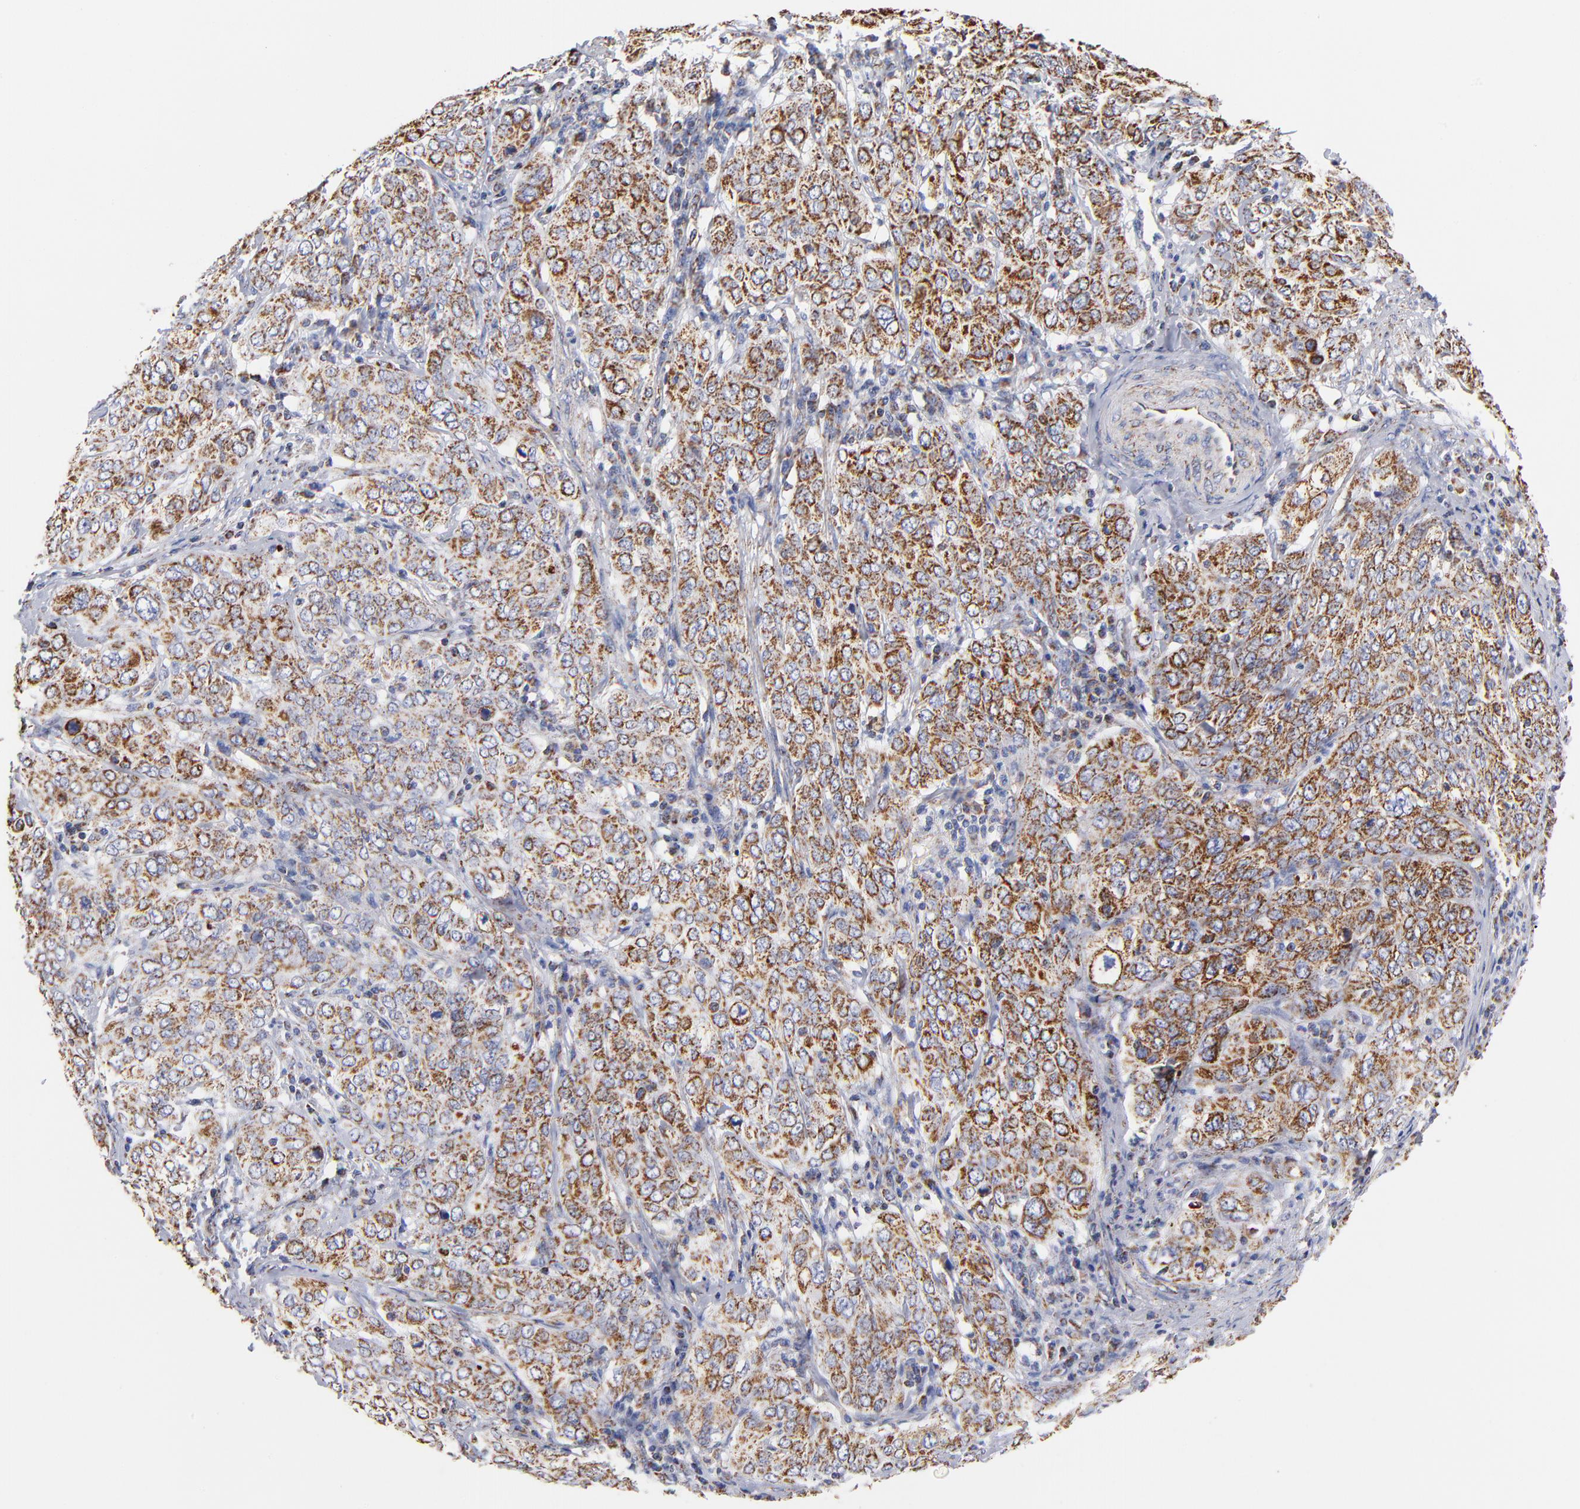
{"staining": {"intensity": "strong", "quantity": ">75%", "location": "cytoplasmic/membranous"}, "tissue": "cervical cancer", "cell_type": "Tumor cells", "image_type": "cancer", "snomed": [{"axis": "morphology", "description": "Squamous cell carcinoma, NOS"}, {"axis": "topography", "description": "Cervix"}], "caption": "A high amount of strong cytoplasmic/membranous expression is present in approximately >75% of tumor cells in squamous cell carcinoma (cervical) tissue. (IHC, brightfield microscopy, high magnification).", "gene": "PHB1", "patient": {"sex": "female", "age": 38}}